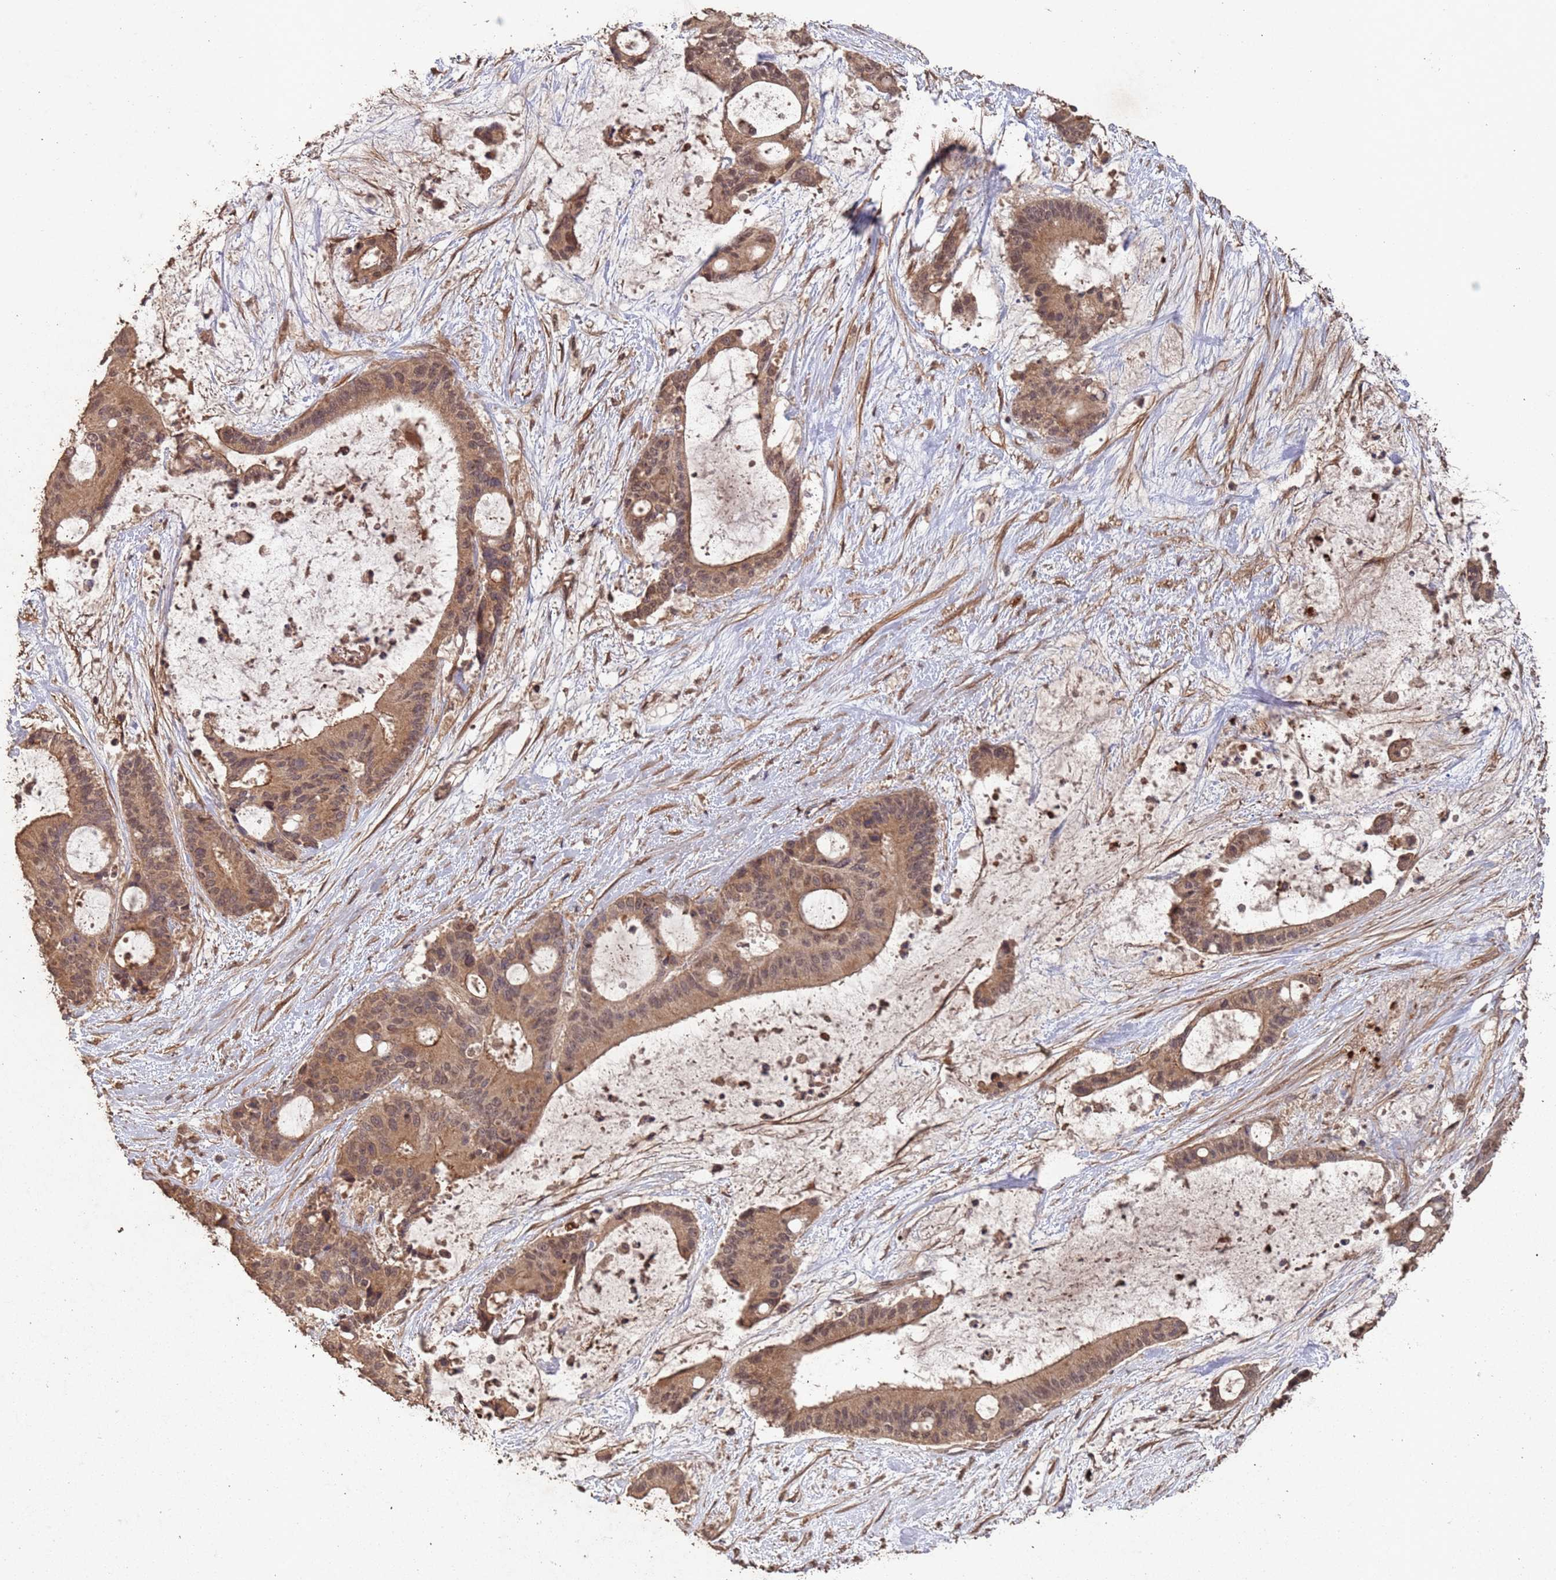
{"staining": {"intensity": "moderate", "quantity": ">75%", "location": "cytoplasmic/membranous,nuclear"}, "tissue": "liver cancer", "cell_type": "Tumor cells", "image_type": "cancer", "snomed": [{"axis": "morphology", "description": "Normal tissue, NOS"}, {"axis": "morphology", "description": "Cholangiocarcinoma"}, {"axis": "topography", "description": "Liver"}, {"axis": "topography", "description": "Peripheral nerve tissue"}], "caption": "The immunohistochemical stain highlights moderate cytoplasmic/membranous and nuclear expression in tumor cells of liver cholangiocarcinoma tissue.", "gene": "FRAT1", "patient": {"sex": "female", "age": 73}}